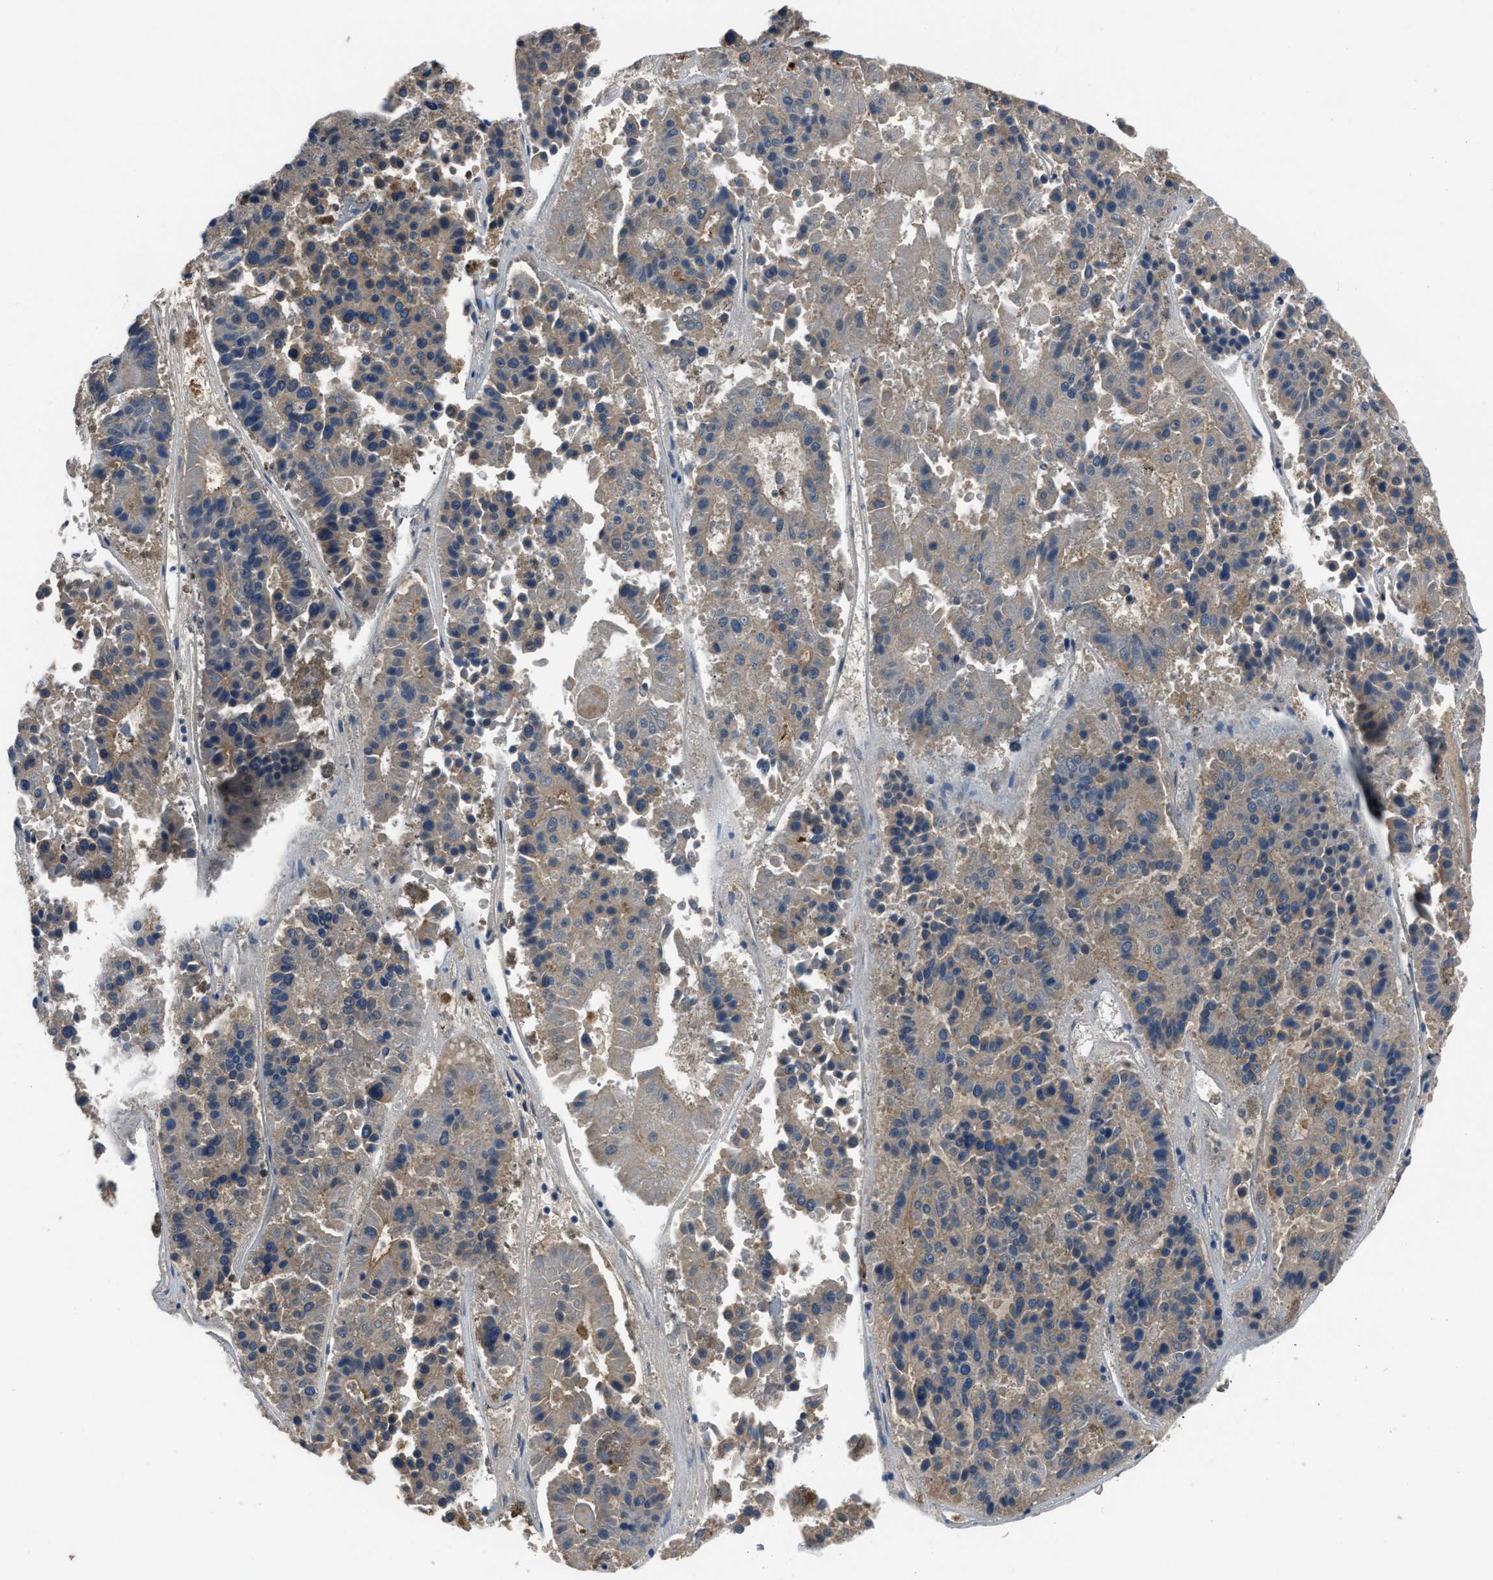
{"staining": {"intensity": "negative", "quantity": "none", "location": "none"}, "tissue": "pancreatic cancer", "cell_type": "Tumor cells", "image_type": "cancer", "snomed": [{"axis": "morphology", "description": "Adenocarcinoma, NOS"}, {"axis": "topography", "description": "Pancreas"}], "caption": "There is no significant positivity in tumor cells of pancreatic cancer (adenocarcinoma). The staining is performed using DAB (3,3'-diaminobenzidine) brown chromogen with nuclei counter-stained in using hematoxylin.", "gene": "ANGPT1", "patient": {"sex": "male", "age": 50}}